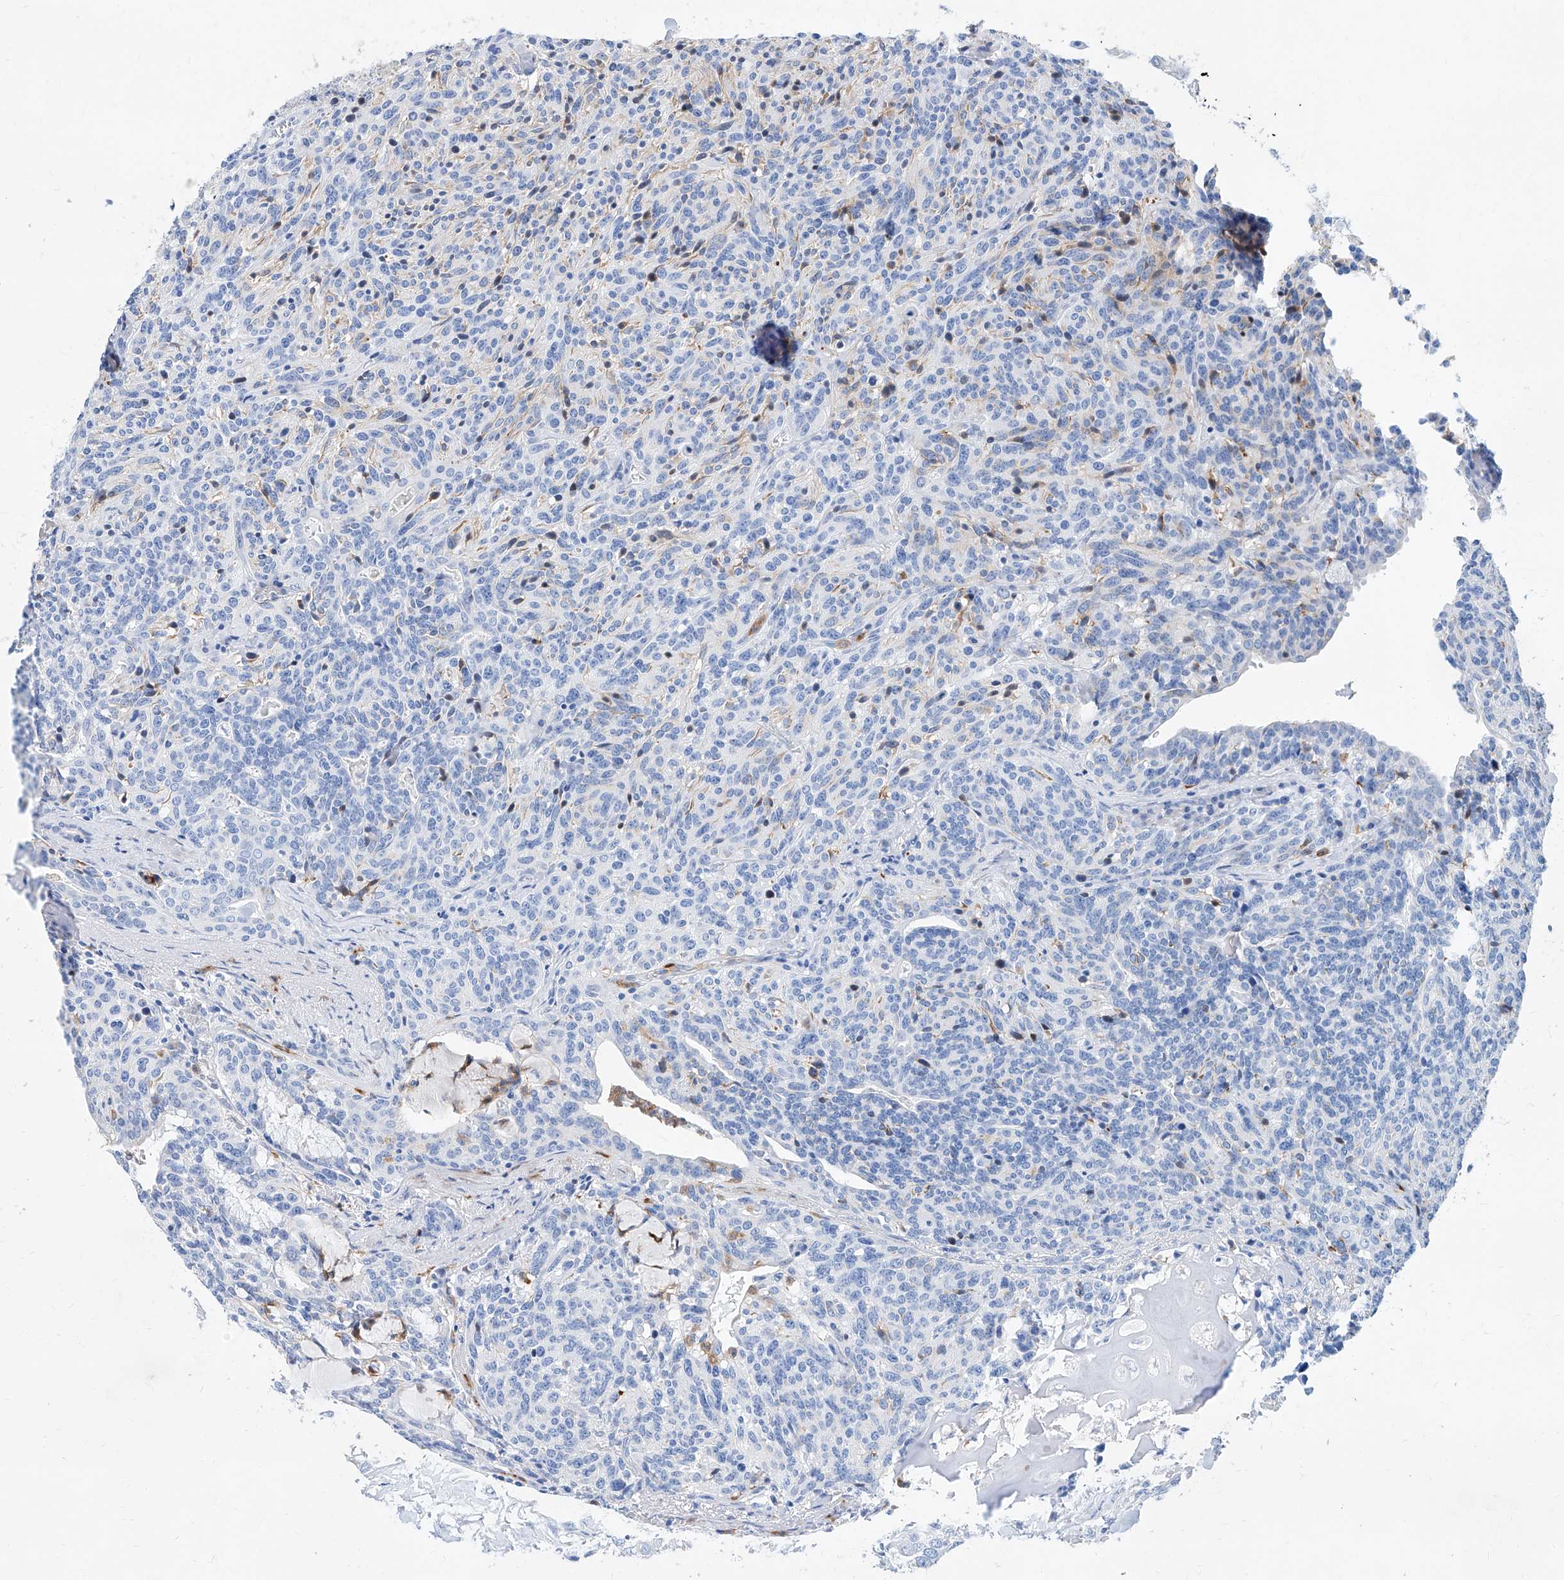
{"staining": {"intensity": "negative", "quantity": "none", "location": "none"}, "tissue": "carcinoid", "cell_type": "Tumor cells", "image_type": "cancer", "snomed": [{"axis": "morphology", "description": "Carcinoid, malignant, NOS"}, {"axis": "topography", "description": "Lung"}], "caption": "This image is of malignant carcinoid stained with immunohistochemistry to label a protein in brown with the nuclei are counter-stained blue. There is no staining in tumor cells.", "gene": "SLC25A29", "patient": {"sex": "female", "age": 46}}